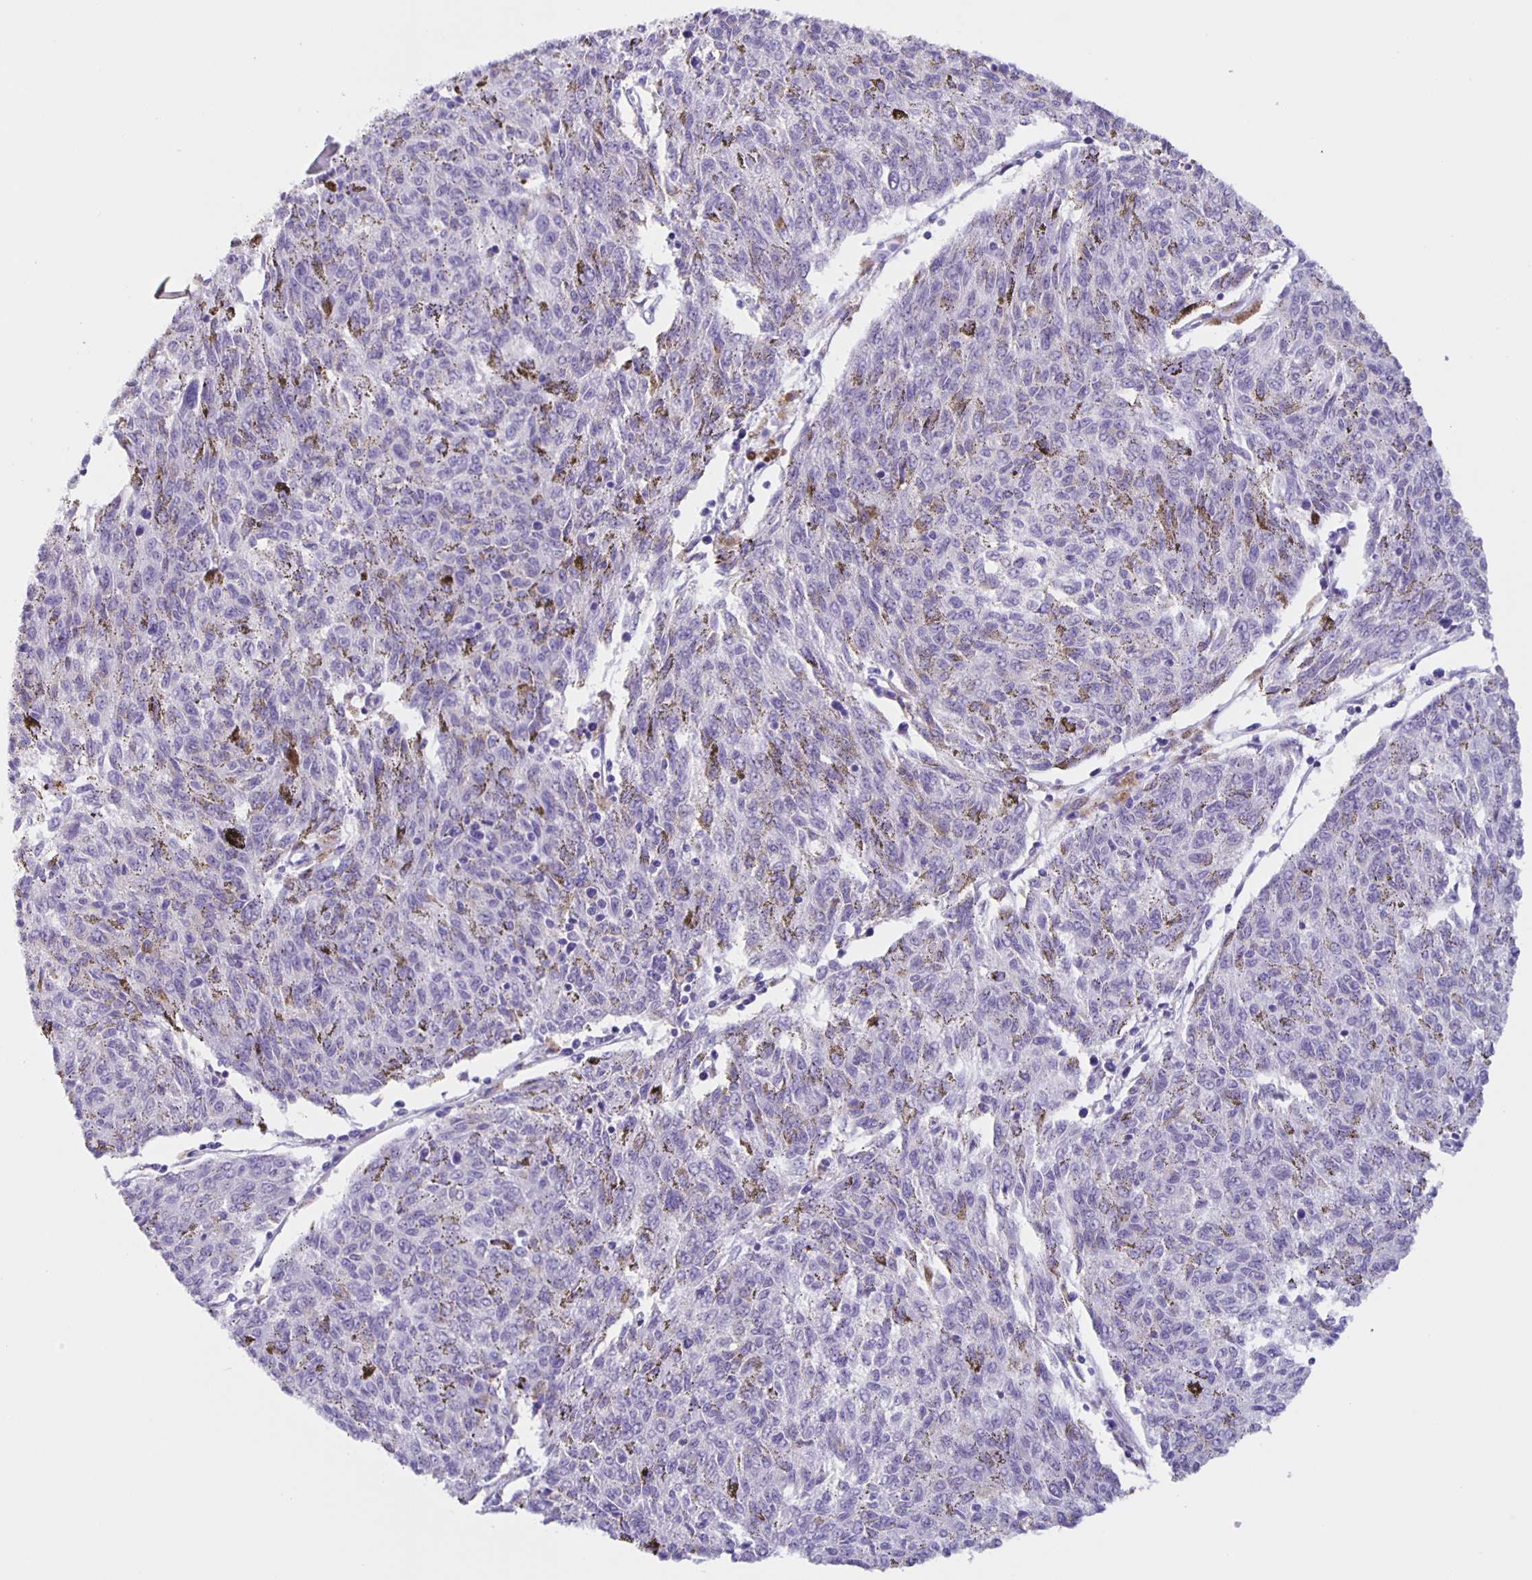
{"staining": {"intensity": "negative", "quantity": "none", "location": "none"}, "tissue": "melanoma", "cell_type": "Tumor cells", "image_type": "cancer", "snomed": [{"axis": "morphology", "description": "Malignant melanoma, NOS"}, {"axis": "topography", "description": "Skin"}], "caption": "The IHC photomicrograph has no significant staining in tumor cells of malignant melanoma tissue. (Brightfield microscopy of DAB (3,3'-diaminobenzidine) immunohistochemistry (IHC) at high magnification).", "gene": "SLC12A3", "patient": {"sex": "female", "age": 72}}